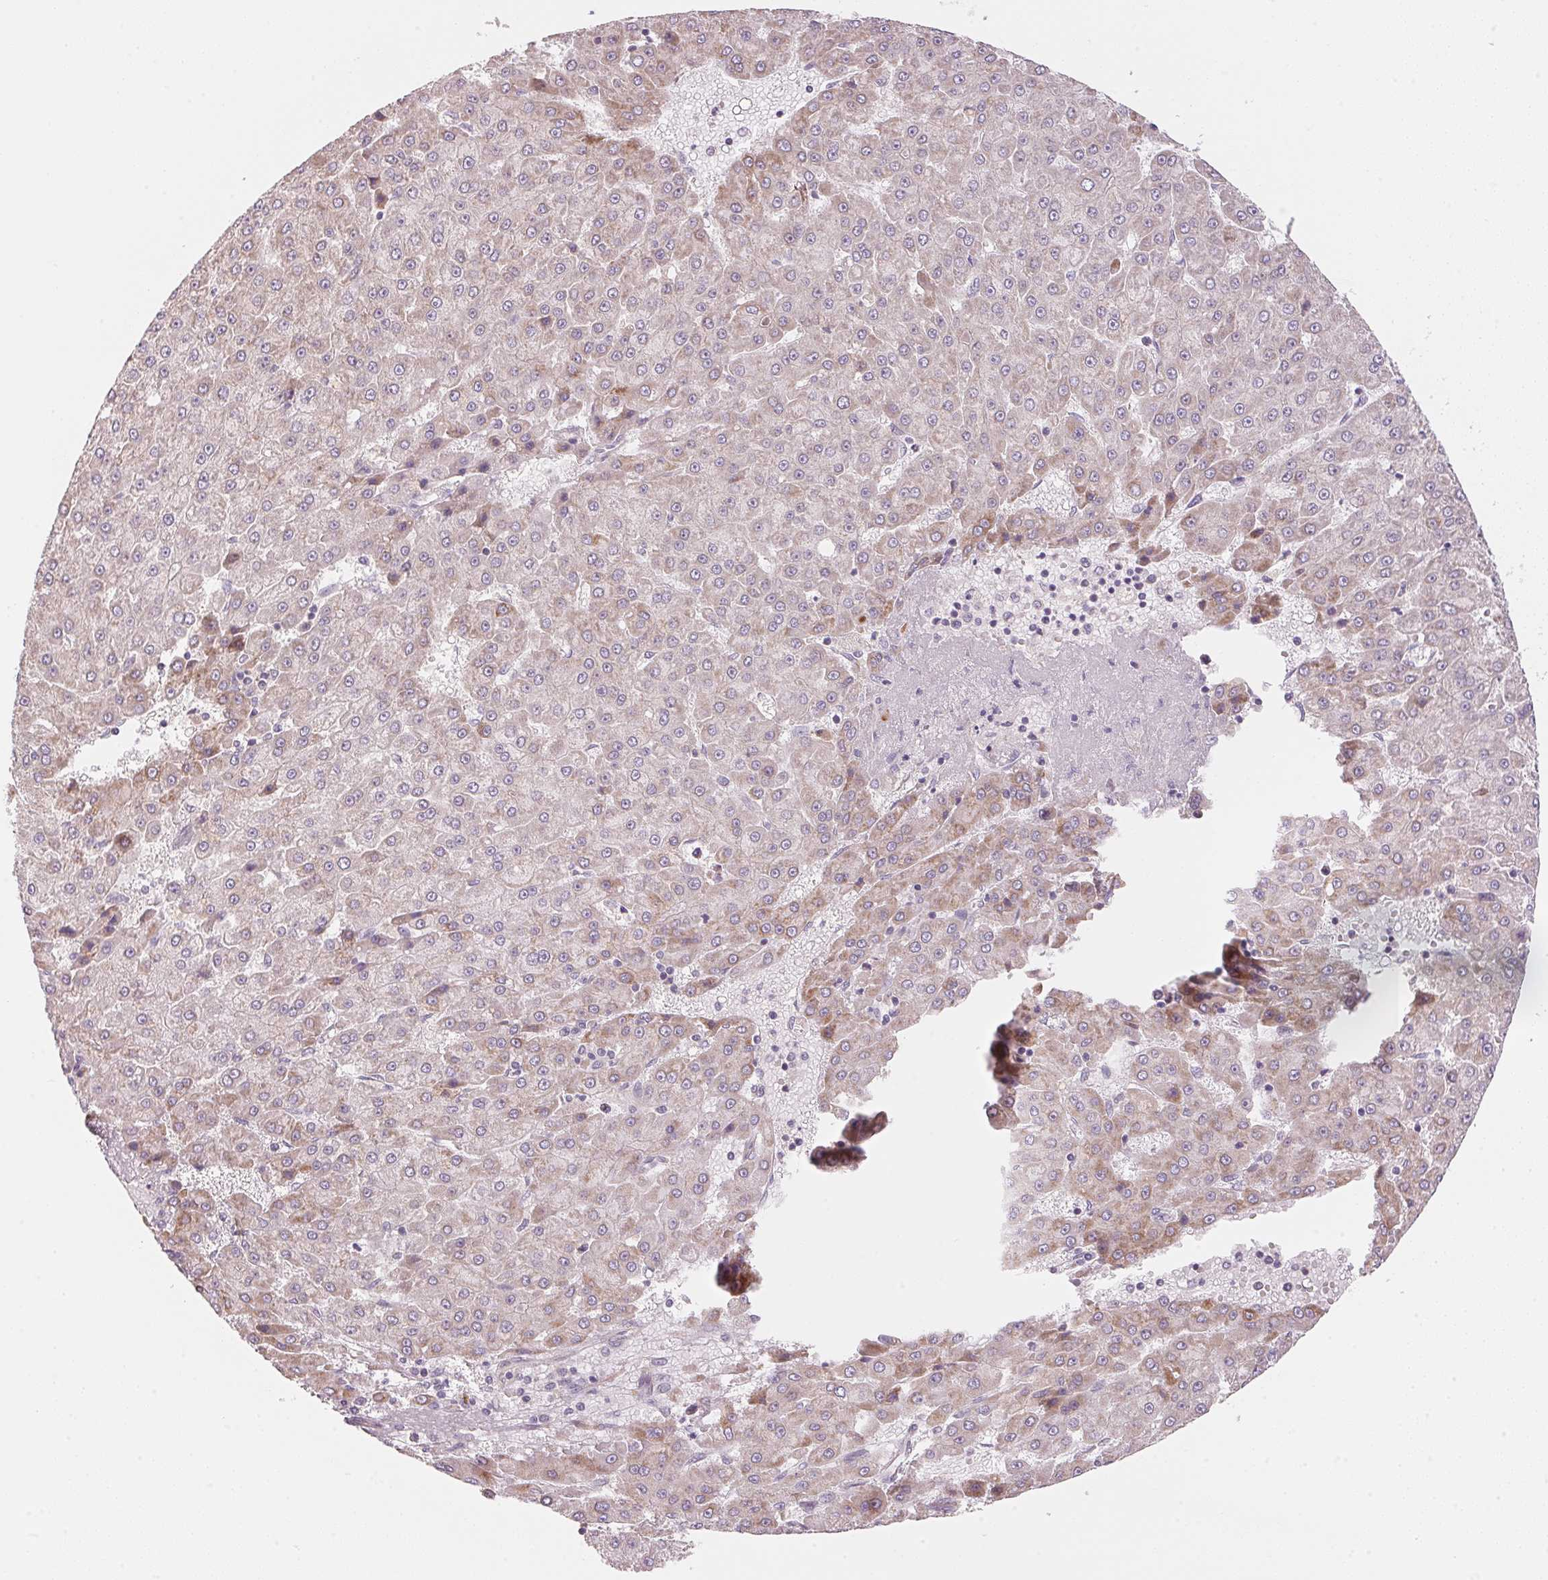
{"staining": {"intensity": "weak", "quantity": "25%-75%", "location": "cytoplasmic/membranous"}, "tissue": "liver cancer", "cell_type": "Tumor cells", "image_type": "cancer", "snomed": [{"axis": "morphology", "description": "Carcinoma, Hepatocellular, NOS"}, {"axis": "topography", "description": "Liver"}], "caption": "Liver cancer tissue exhibits weak cytoplasmic/membranous expression in about 25%-75% of tumor cells", "gene": "BLOC1S2", "patient": {"sex": "male", "age": 78}}